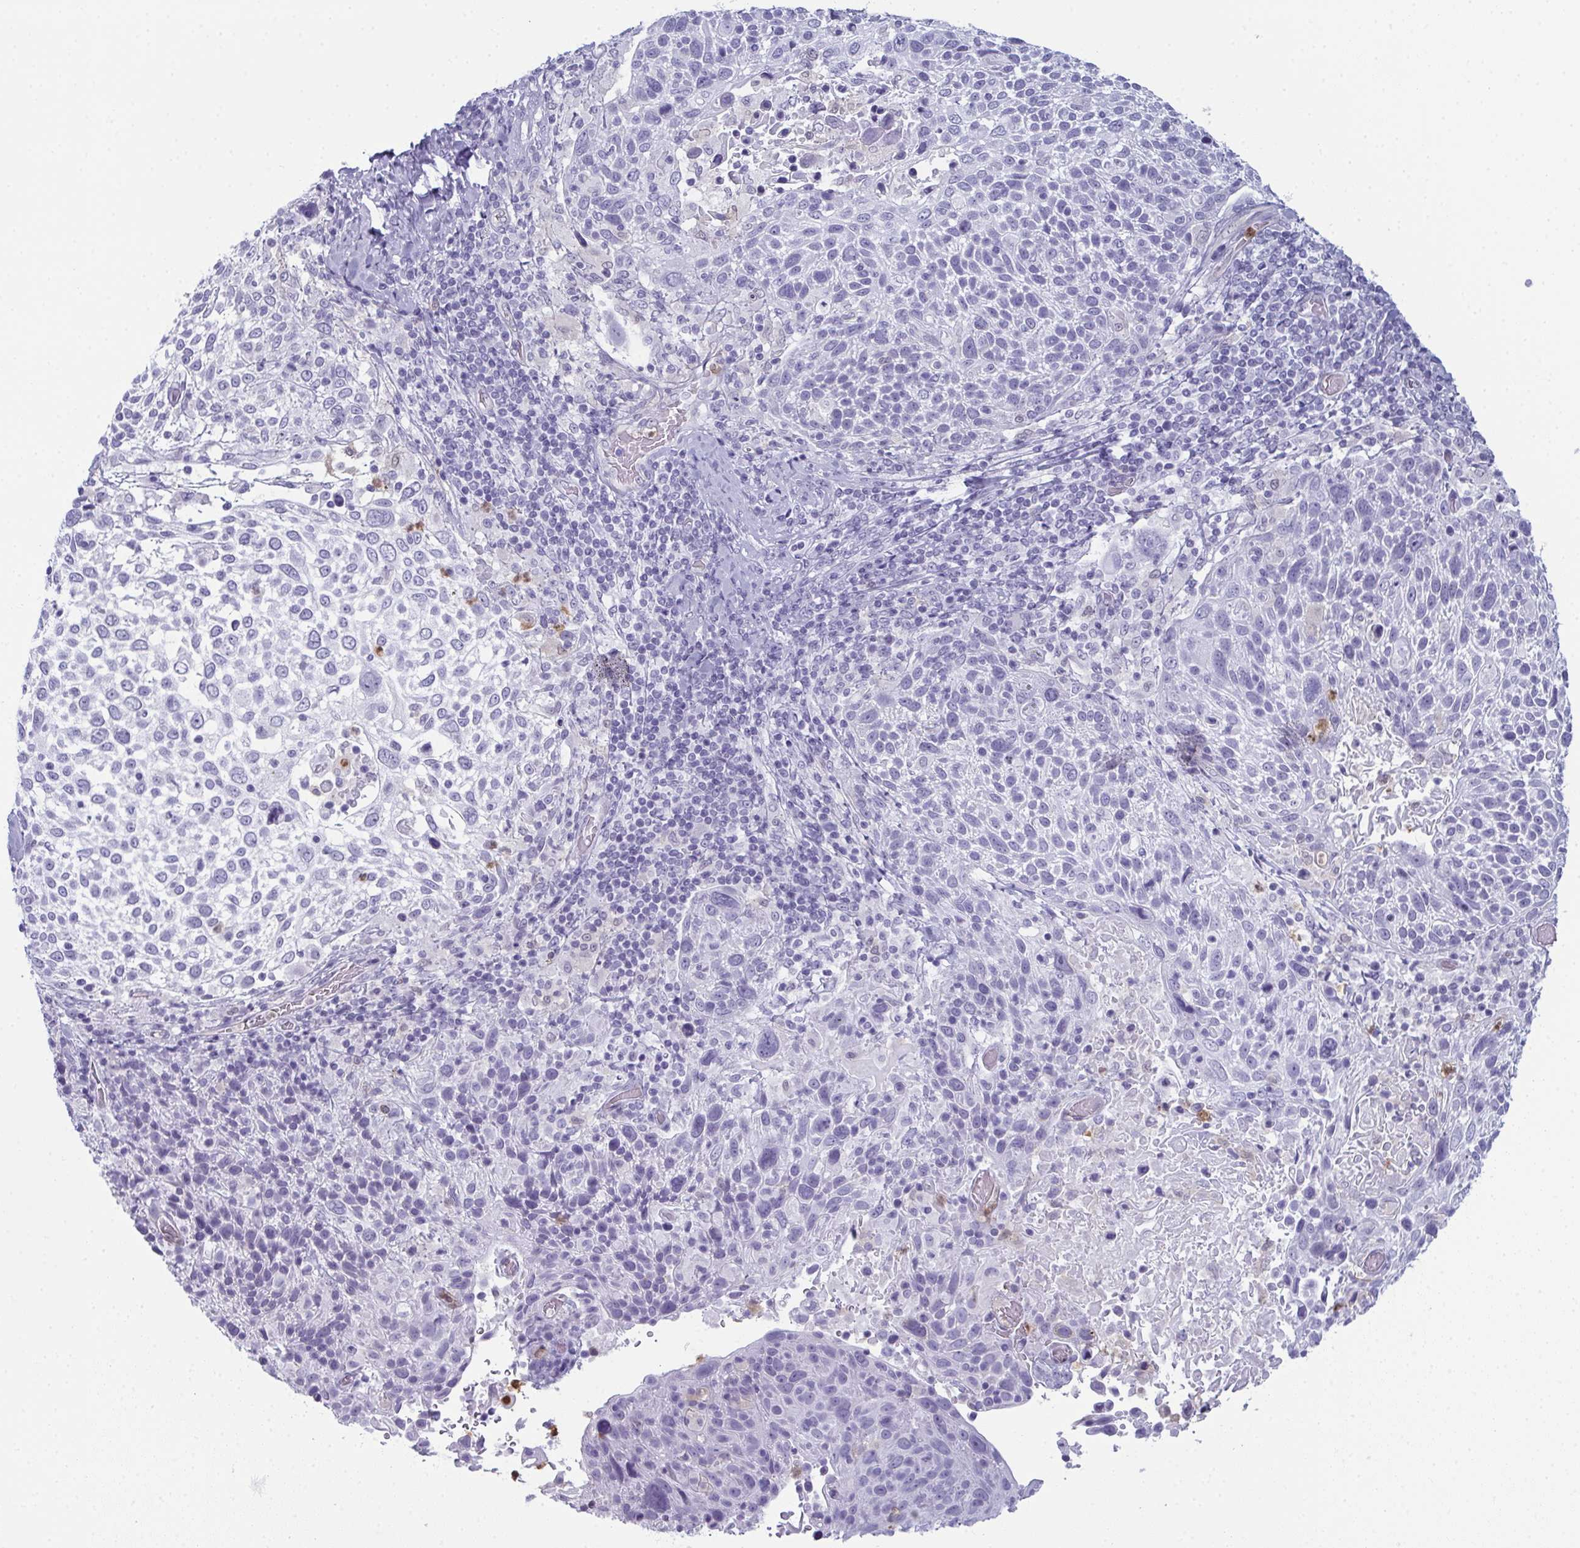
{"staining": {"intensity": "negative", "quantity": "none", "location": "none"}, "tissue": "cervical cancer", "cell_type": "Tumor cells", "image_type": "cancer", "snomed": [{"axis": "morphology", "description": "Squamous cell carcinoma, NOS"}, {"axis": "topography", "description": "Cervix"}], "caption": "Squamous cell carcinoma (cervical) stained for a protein using immunohistochemistry (IHC) reveals no expression tumor cells.", "gene": "CDA", "patient": {"sex": "female", "age": 61}}